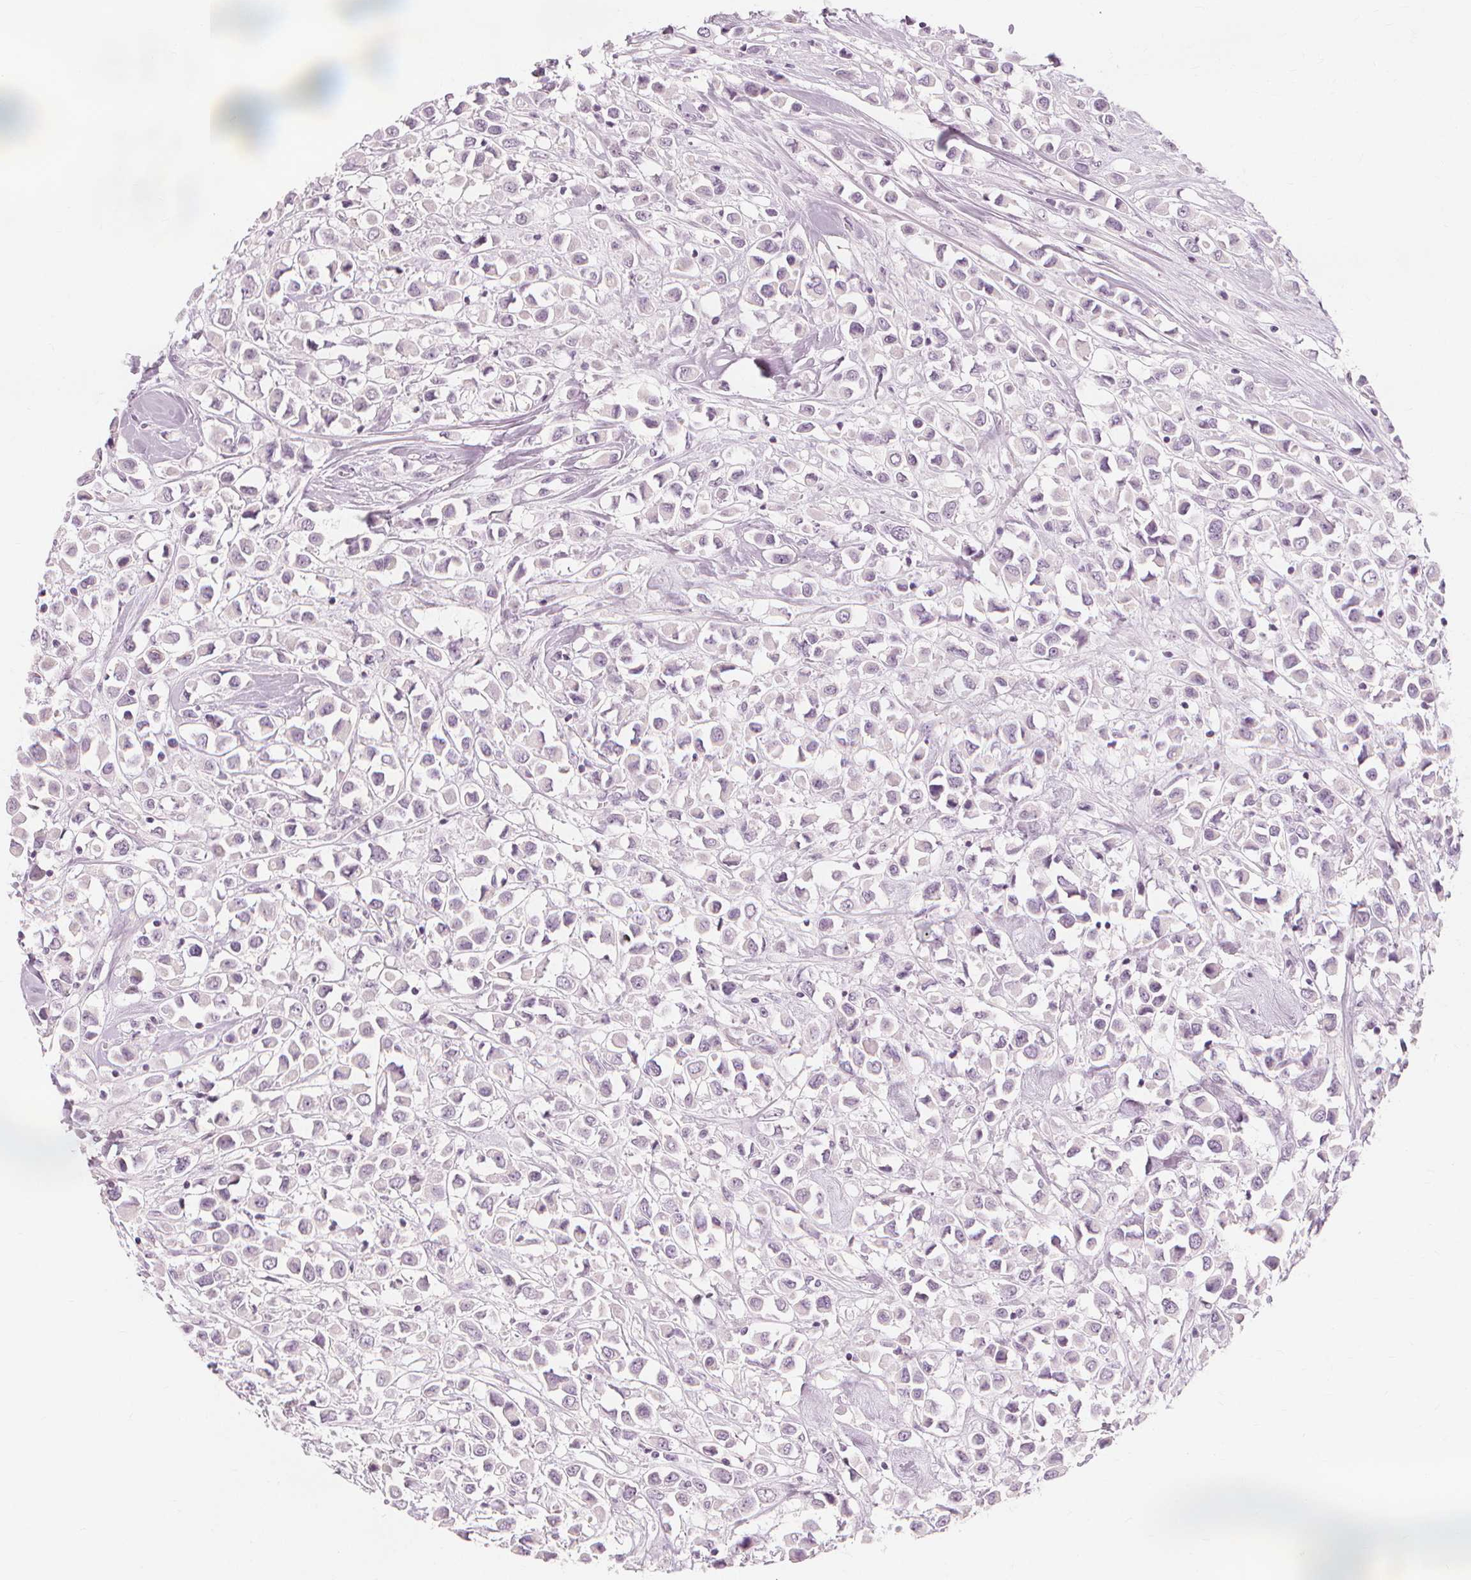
{"staining": {"intensity": "negative", "quantity": "none", "location": "none"}, "tissue": "breast cancer", "cell_type": "Tumor cells", "image_type": "cancer", "snomed": [{"axis": "morphology", "description": "Duct carcinoma"}, {"axis": "topography", "description": "Breast"}], "caption": "High magnification brightfield microscopy of breast cancer (intraductal carcinoma) stained with DAB (3,3'-diaminobenzidine) (brown) and counterstained with hematoxylin (blue): tumor cells show no significant staining.", "gene": "MUC12", "patient": {"sex": "female", "age": 61}}